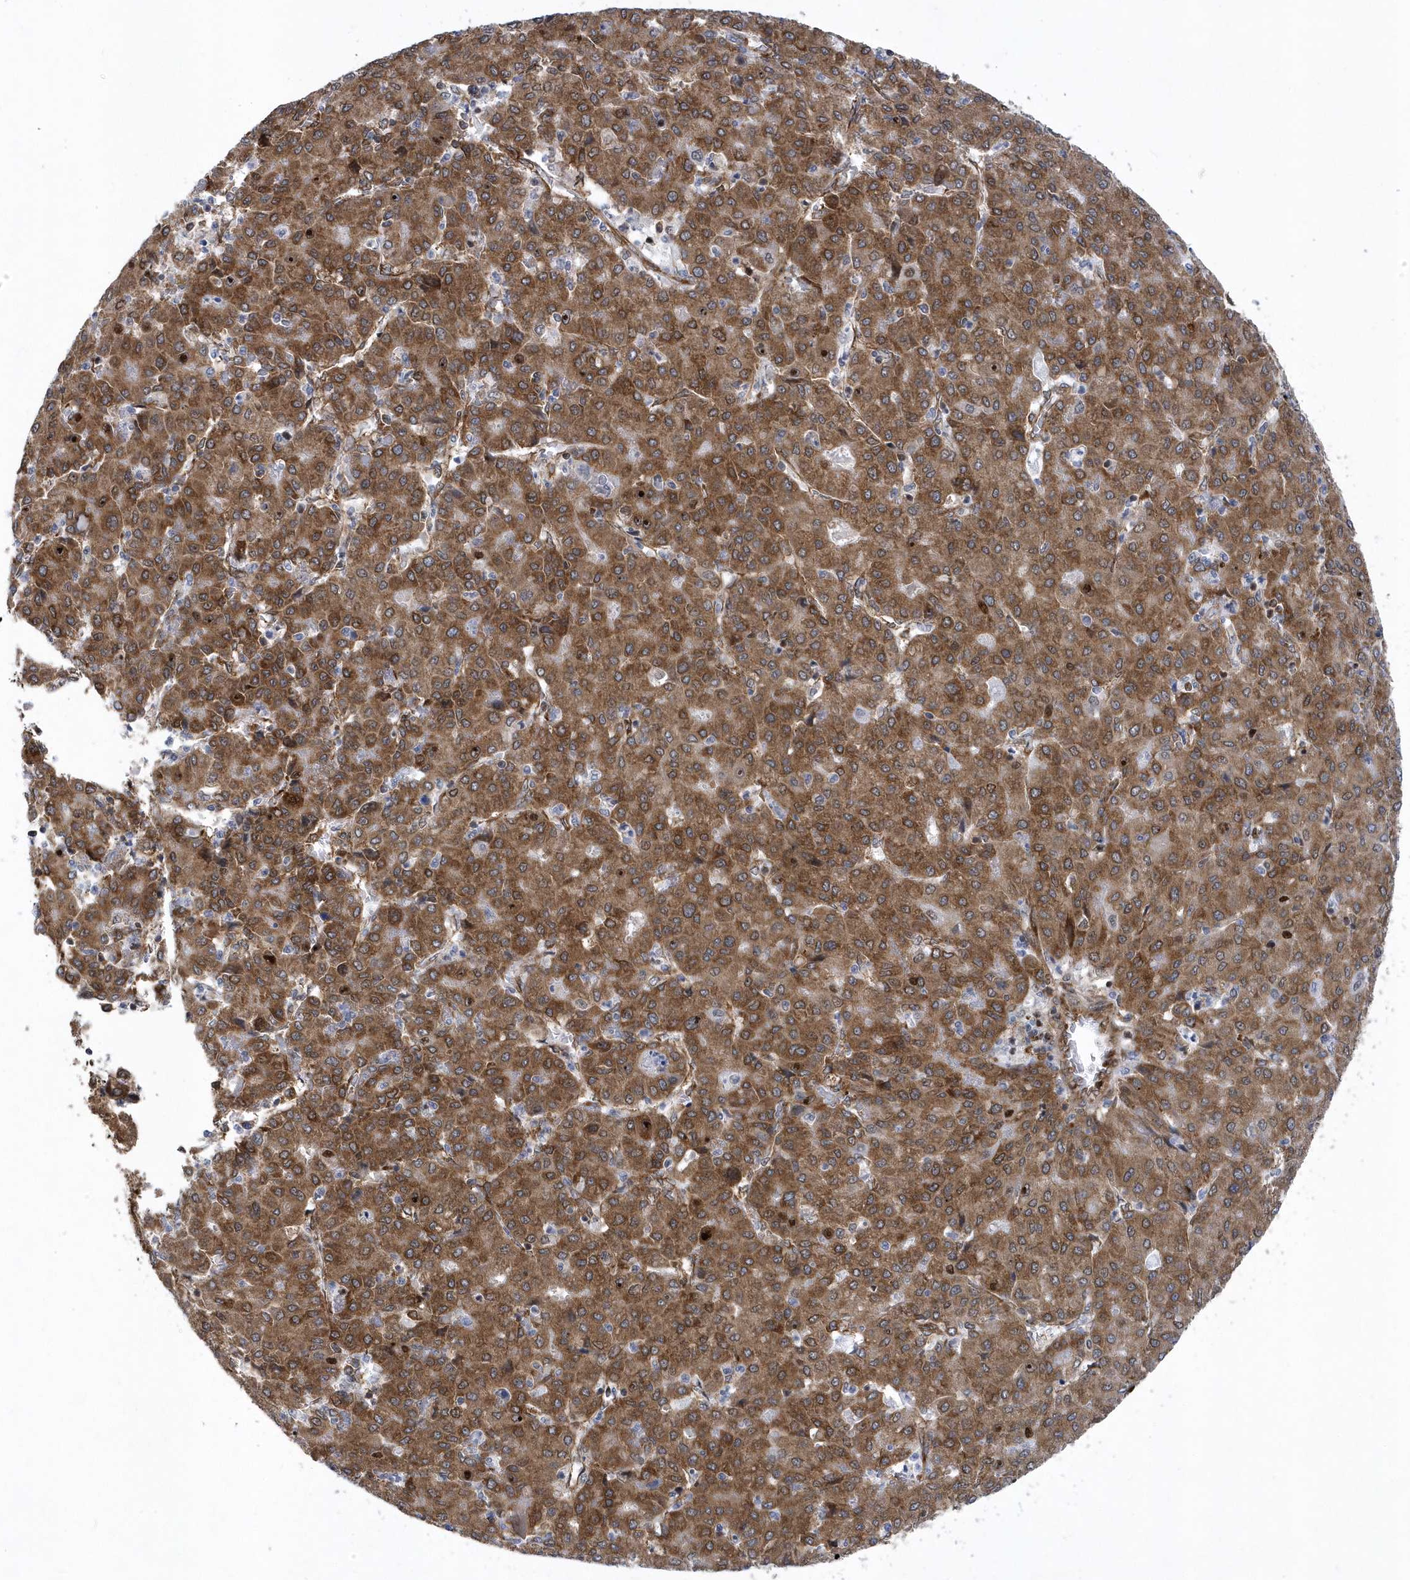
{"staining": {"intensity": "moderate", "quantity": ">75%", "location": "cytoplasmic/membranous"}, "tissue": "liver cancer", "cell_type": "Tumor cells", "image_type": "cancer", "snomed": [{"axis": "morphology", "description": "Carcinoma, Hepatocellular, NOS"}, {"axis": "topography", "description": "Liver"}], "caption": "Brown immunohistochemical staining in human liver hepatocellular carcinoma shows moderate cytoplasmic/membranous staining in about >75% of tumor cells.", "gene": "PHF1", "patient": {"sex": "male", "age": 65}}